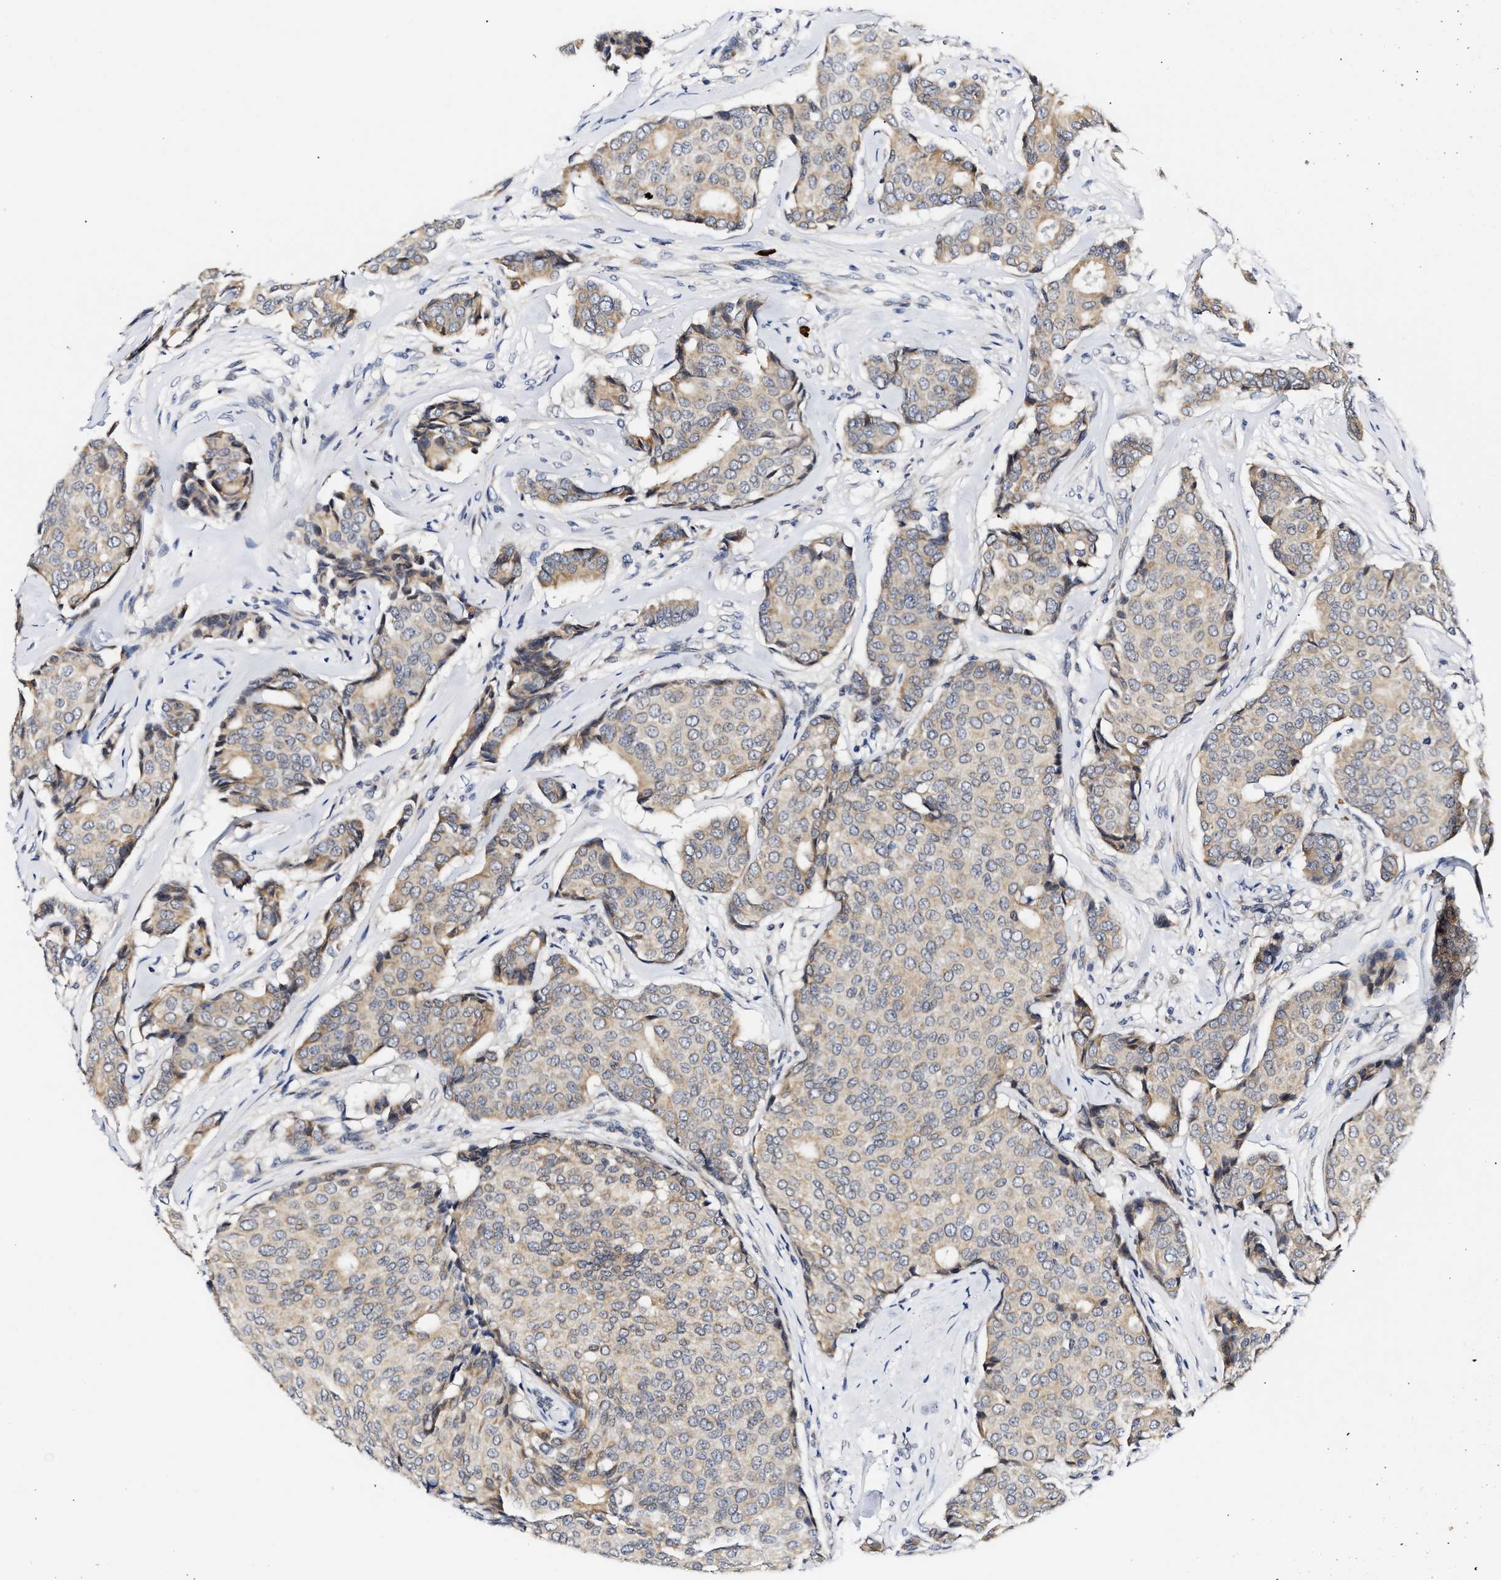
{"staining": {"intensity": "moderate", "quantity": "25%-75%", "location": "cytoplasmic/membranous"}, "tissue": "breast cancer", "cell_type": "Tumor cells", "image_type": "cancer", "snomed": [{"axis": "morphology", "description": "Duct carcinoma"}, {"axis": "topography", "description": "Breast"}], "caption": "Protein expression analysis of breast cancer (infiltrating ductal carcinoma) demonstrates moderate cytoplasmic/membranous staining in approximately 25%-75% of tumor cells. (Stains: DAB (3,3'-diaminobenzidine) in brown, nuclei in blue, Microscopy: brightfield microscopy at high magnification).", "gene": "RINT1", "patient": {"sex": "female", "age": 75}}